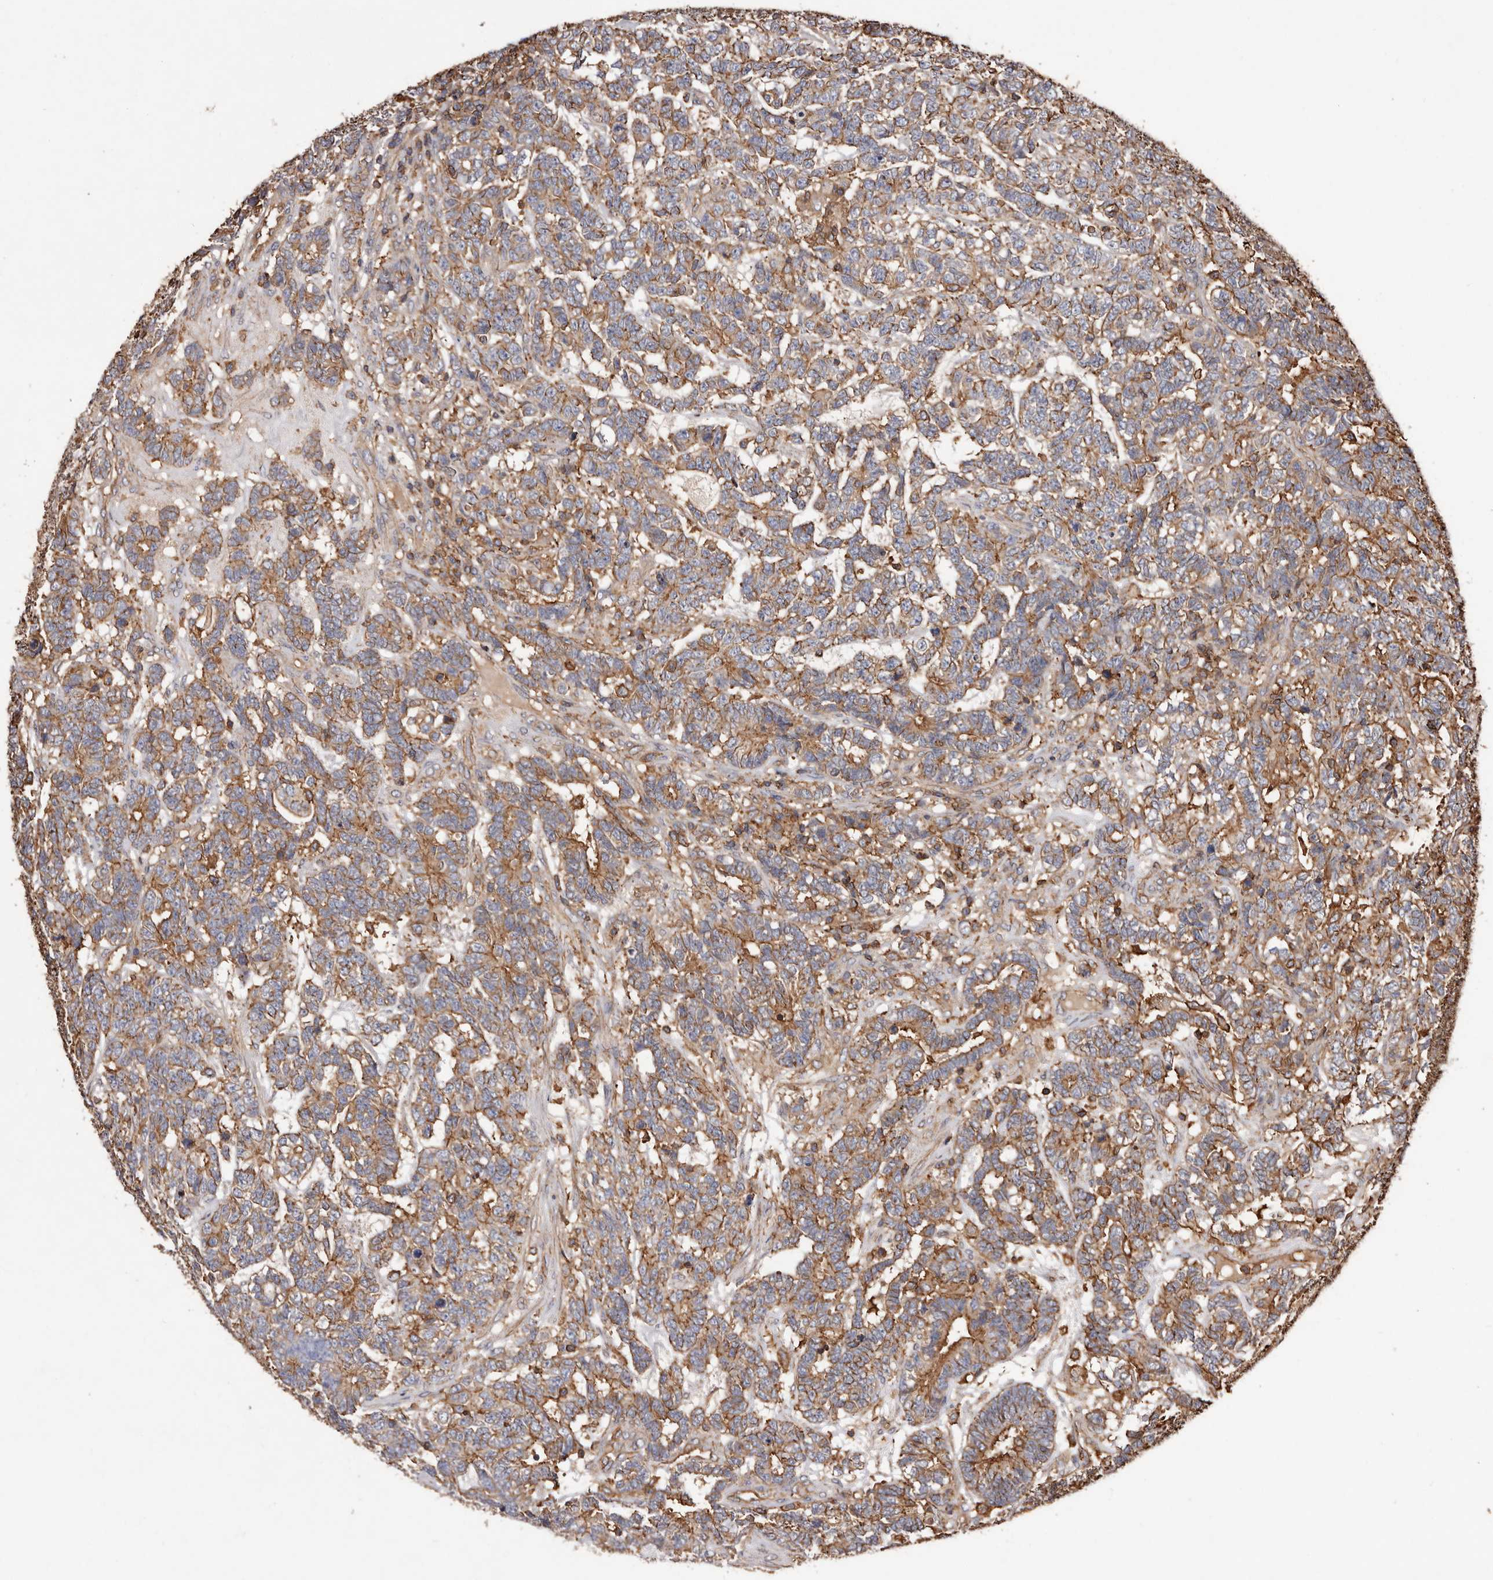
{"staining": {"intensity": "moderate", "quantity": ">75%", "location": "cytoplasmic/membranous"}, "tissue": "testis cancer", "cell_type": "Tumor cells", "image_type": "cancer", "snomed": [{"axis": "morphology", "description": "Carcinoma, Embryonal, NOS"}, {"axis": "topography", "description": "Testis"}], "caption": "The micrograph exhibits immunohistochemical staining of embryonal carcinoma (testis). There is moderate cytoplasmic/membranous positivity is seen in about >75% of tumor cells.", "gene": "COQ8B", "patient": {"sex": "male", "age": 26}}